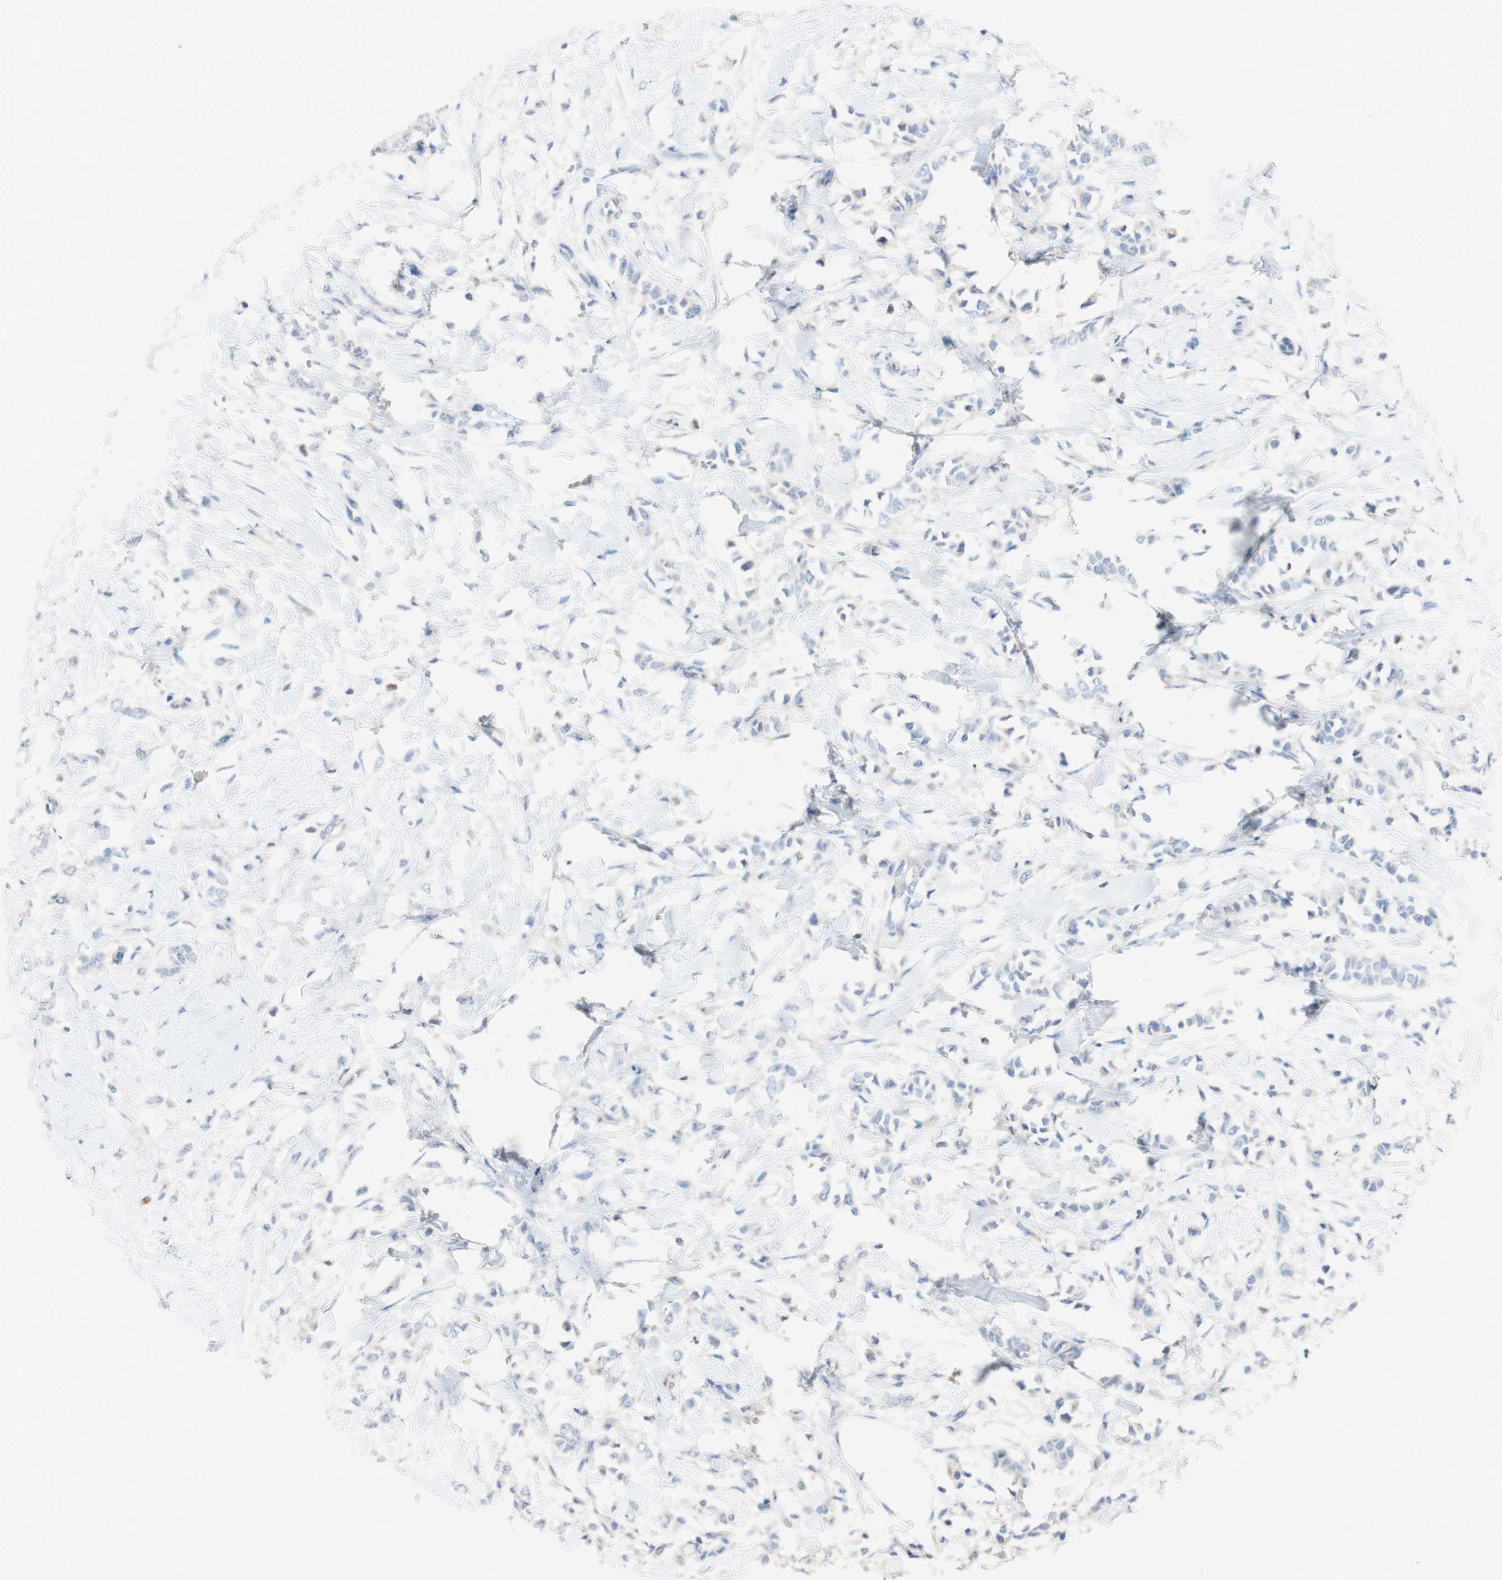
{"staining": {"intensity": "negative", "quantity": "none", "location": "none"}, "tissue": "breast cancer", "cell_type": "Tumor cells", "image_type": "cancer", "snomed": [{"axis": "morphology", "description": "Lobular carcinoma, in situ"}, {"axis": "morphology", "description": "Lobular carcinoma"}, {"axis": "topography", "description": "Breast"}], "caption": "The immunohistochemistry (IHC) histopathology image has no significant positivity in tumor cells of breast cancer (lobular carcinoma in situ) tissue. The staining is performed using DAB (3,3'-diaminobenzidine) brown chromogen with nuclei counter-stained in using hematoxylin.", "gene": "PACSIN1", "patient": {"sex": "female", "age": 41}}